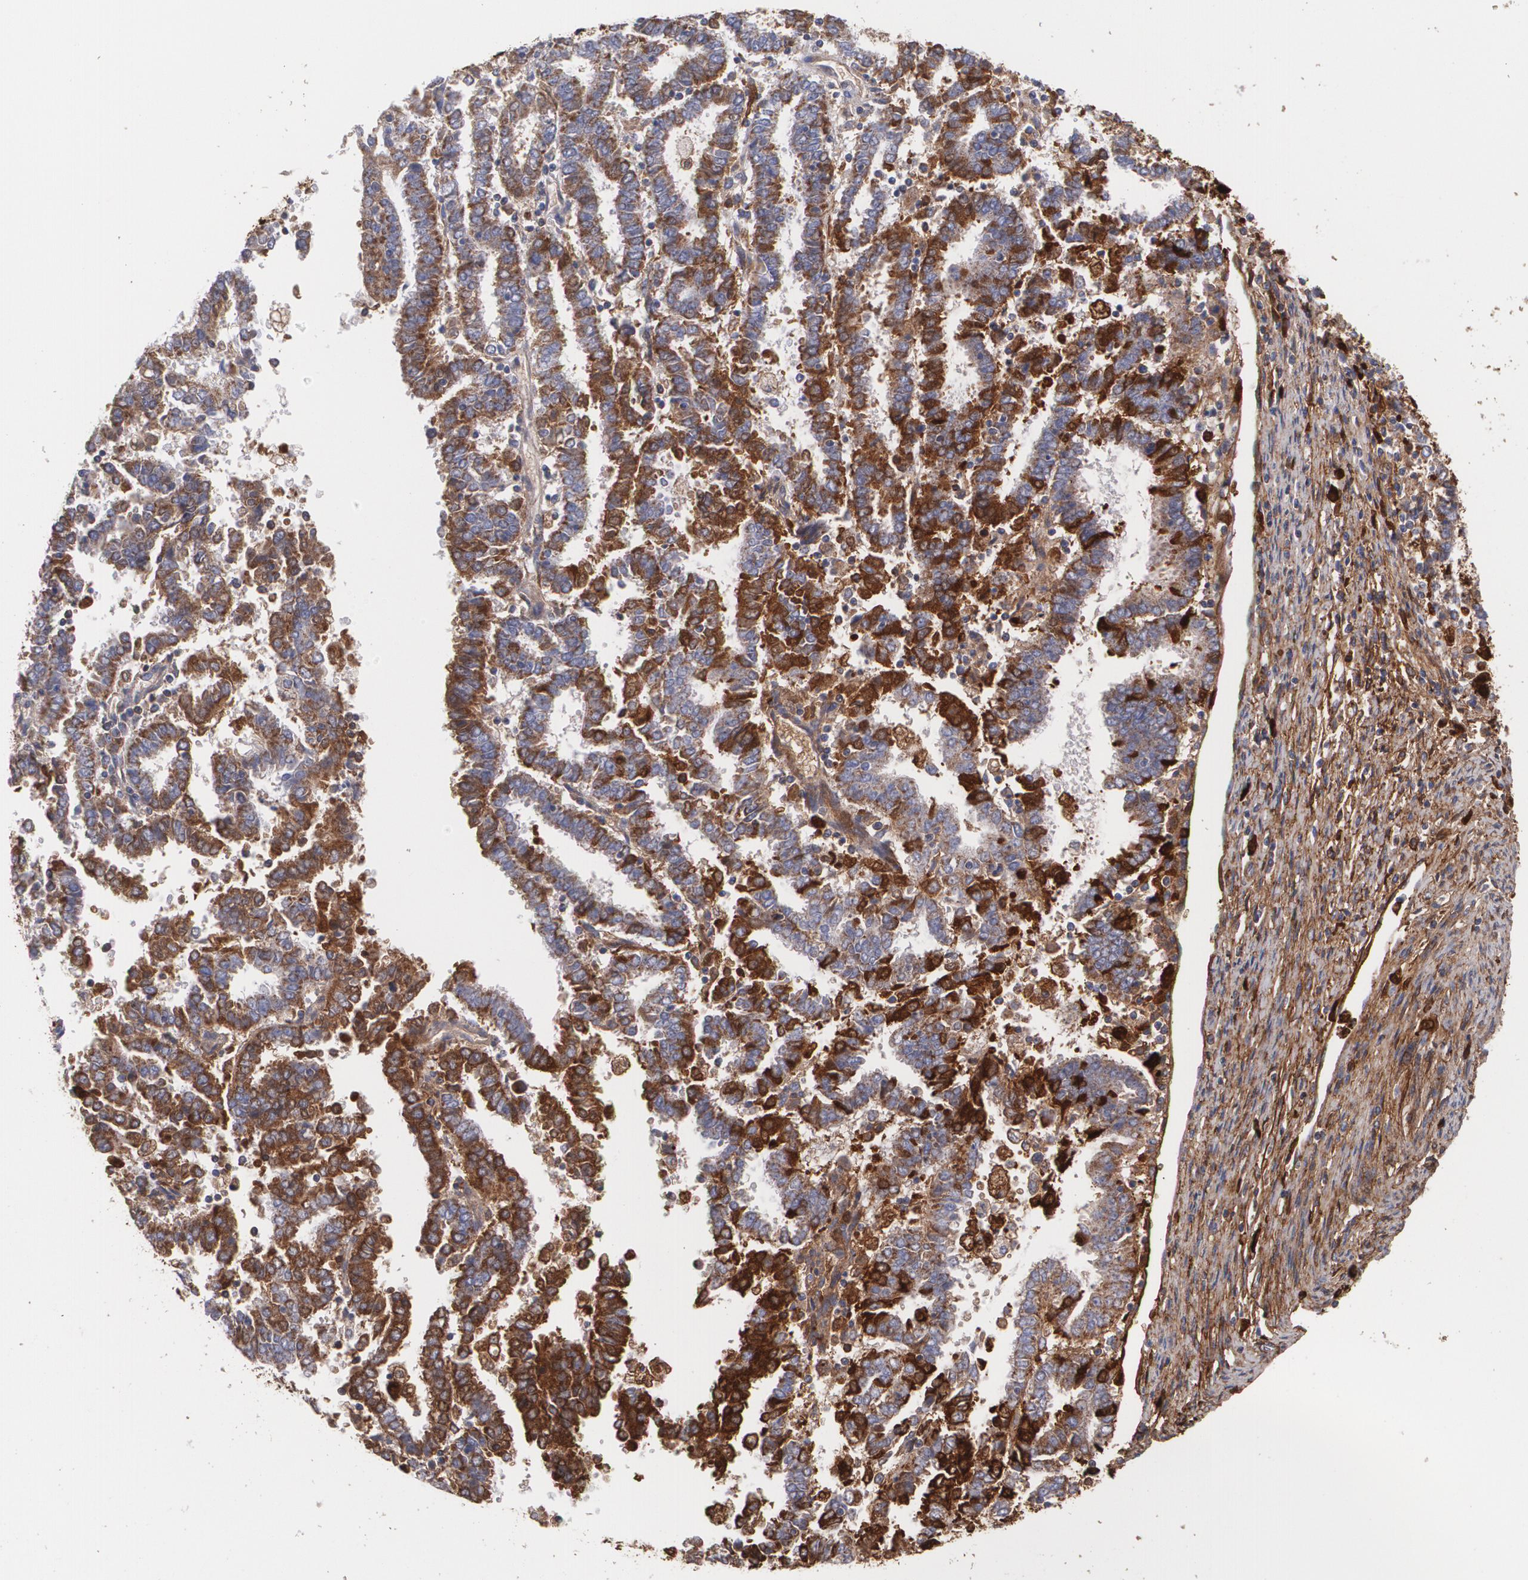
{"staining": {"intensity": "moderate", "quantity": "25%-75%", "location": "cytoplasmic/membranous"}, "tissue": "endometrial cancer", "cell_type": "Tumor cells", "image_type": "cancer", "snomed": [{"axis": "morphology", "description": "Adenocarcinoma, NOS"}, {"axis": "topography", "description": "Uterus"}], "caption": "Protein staining by IHC demonstrates moderate cytoplasmic/membranous expression in about 25%-75% of tumor cells in adenocarcinoma (endometrial). (DAB (3,3'-diaminobenzidine) IHC with brightfield microscopy, high magnification).", "gene": "FBLN1", "patient": {"sex": "female", "age": 83}}